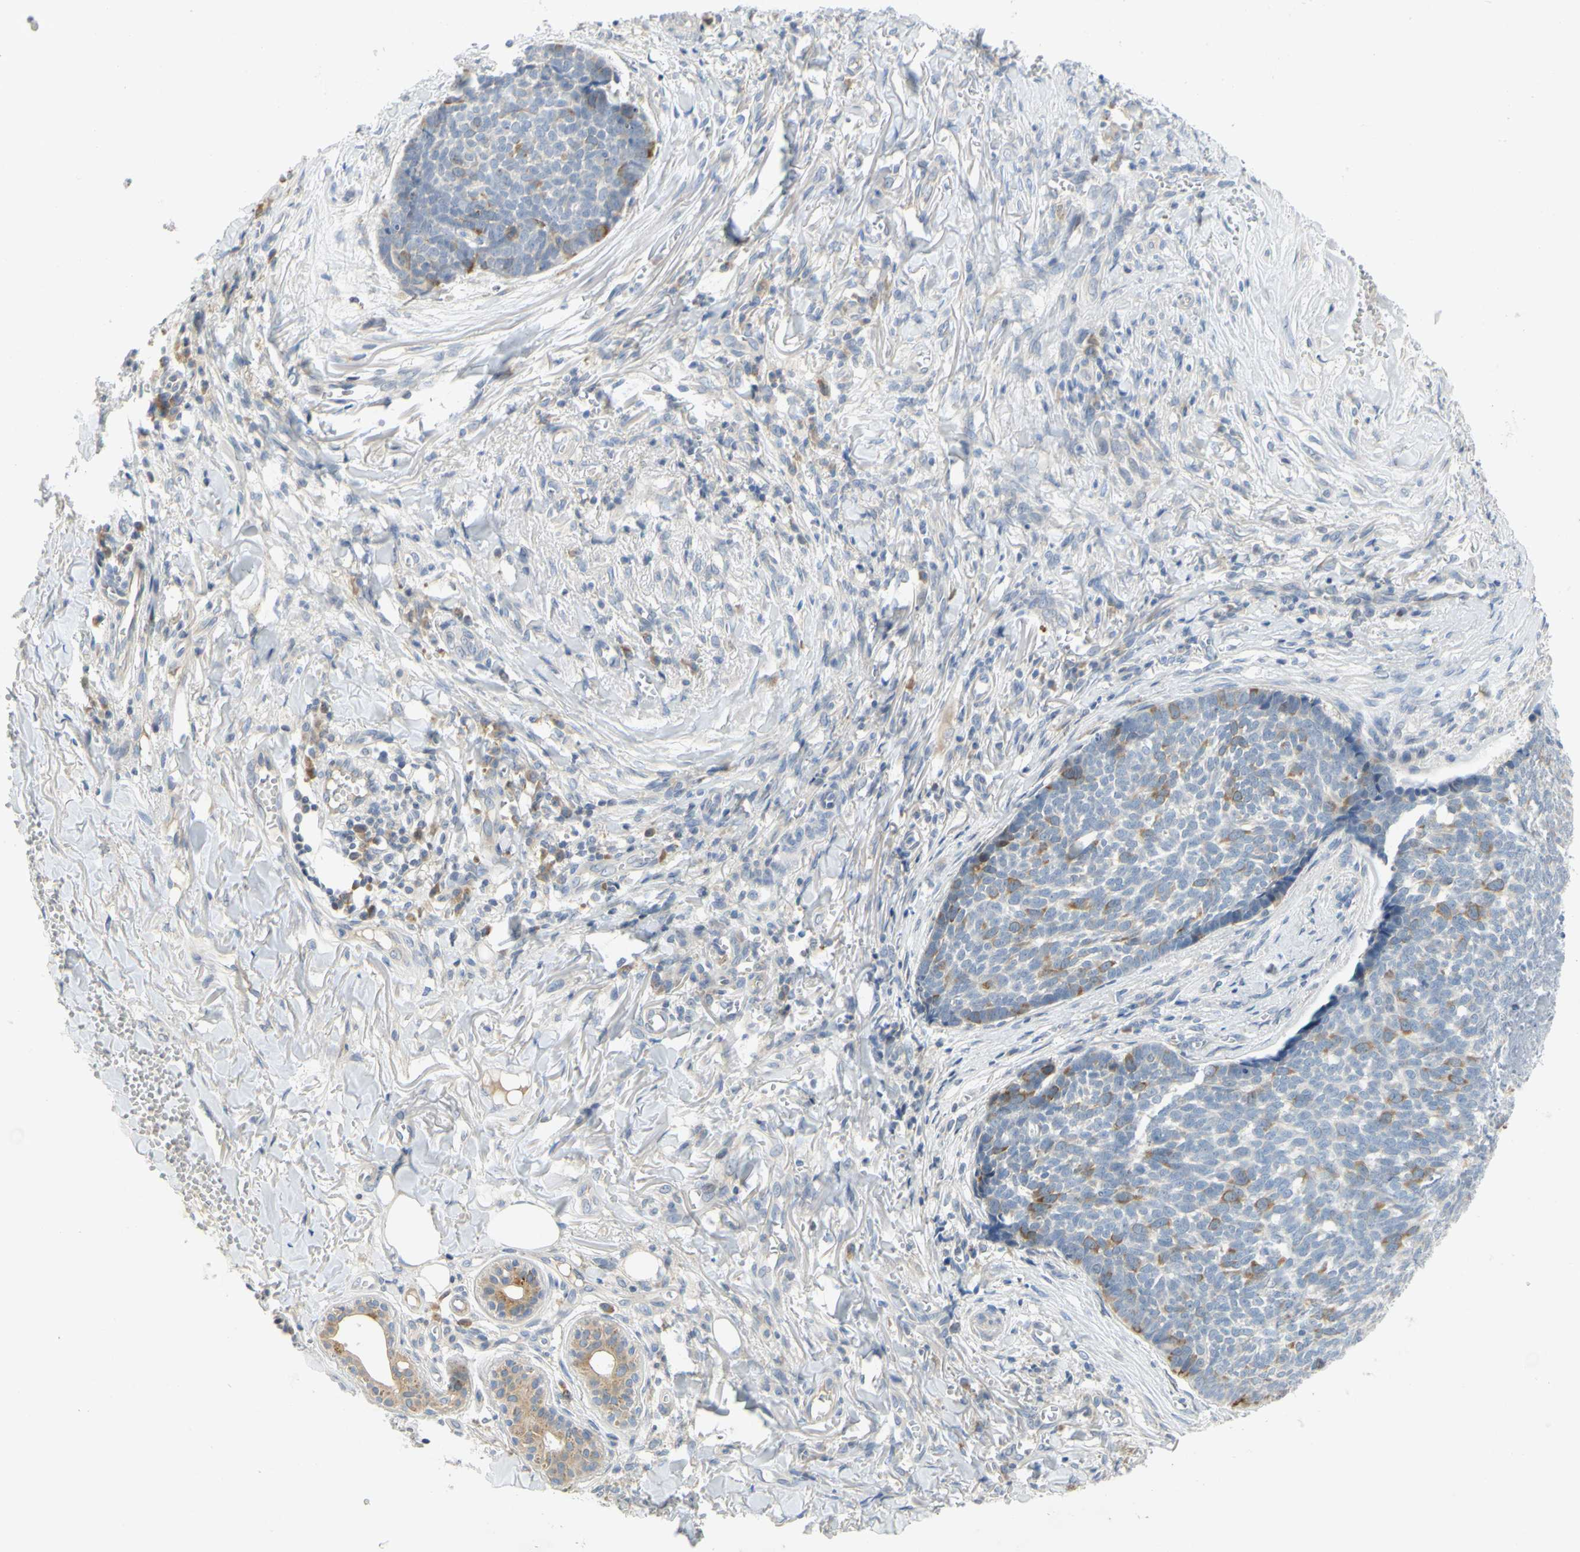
{"staining": {"intensity": "moderate", "quantity": "<25%", "location": "cytoplasmic/membranous"}, "tissue": "skin cancer", "cell_type": "Tumor cells", "image_type": "cancer", "snomed": [{"axis": "morphology", "description": "Basal cell carcinoma"}, {"axis": "topography", "description": "Skin"}], "caption": "Immunohistochemical staining of human skin basal cell carcinoma exhibits low levels of moderate cytoplasmic/membranous protein expression in about <25% of tumor cells. (DAB = brown stain, brightfield microscopy at high magnification).", "gene": "CCNB2", "patient": {"sex": "male", "age": 84}}